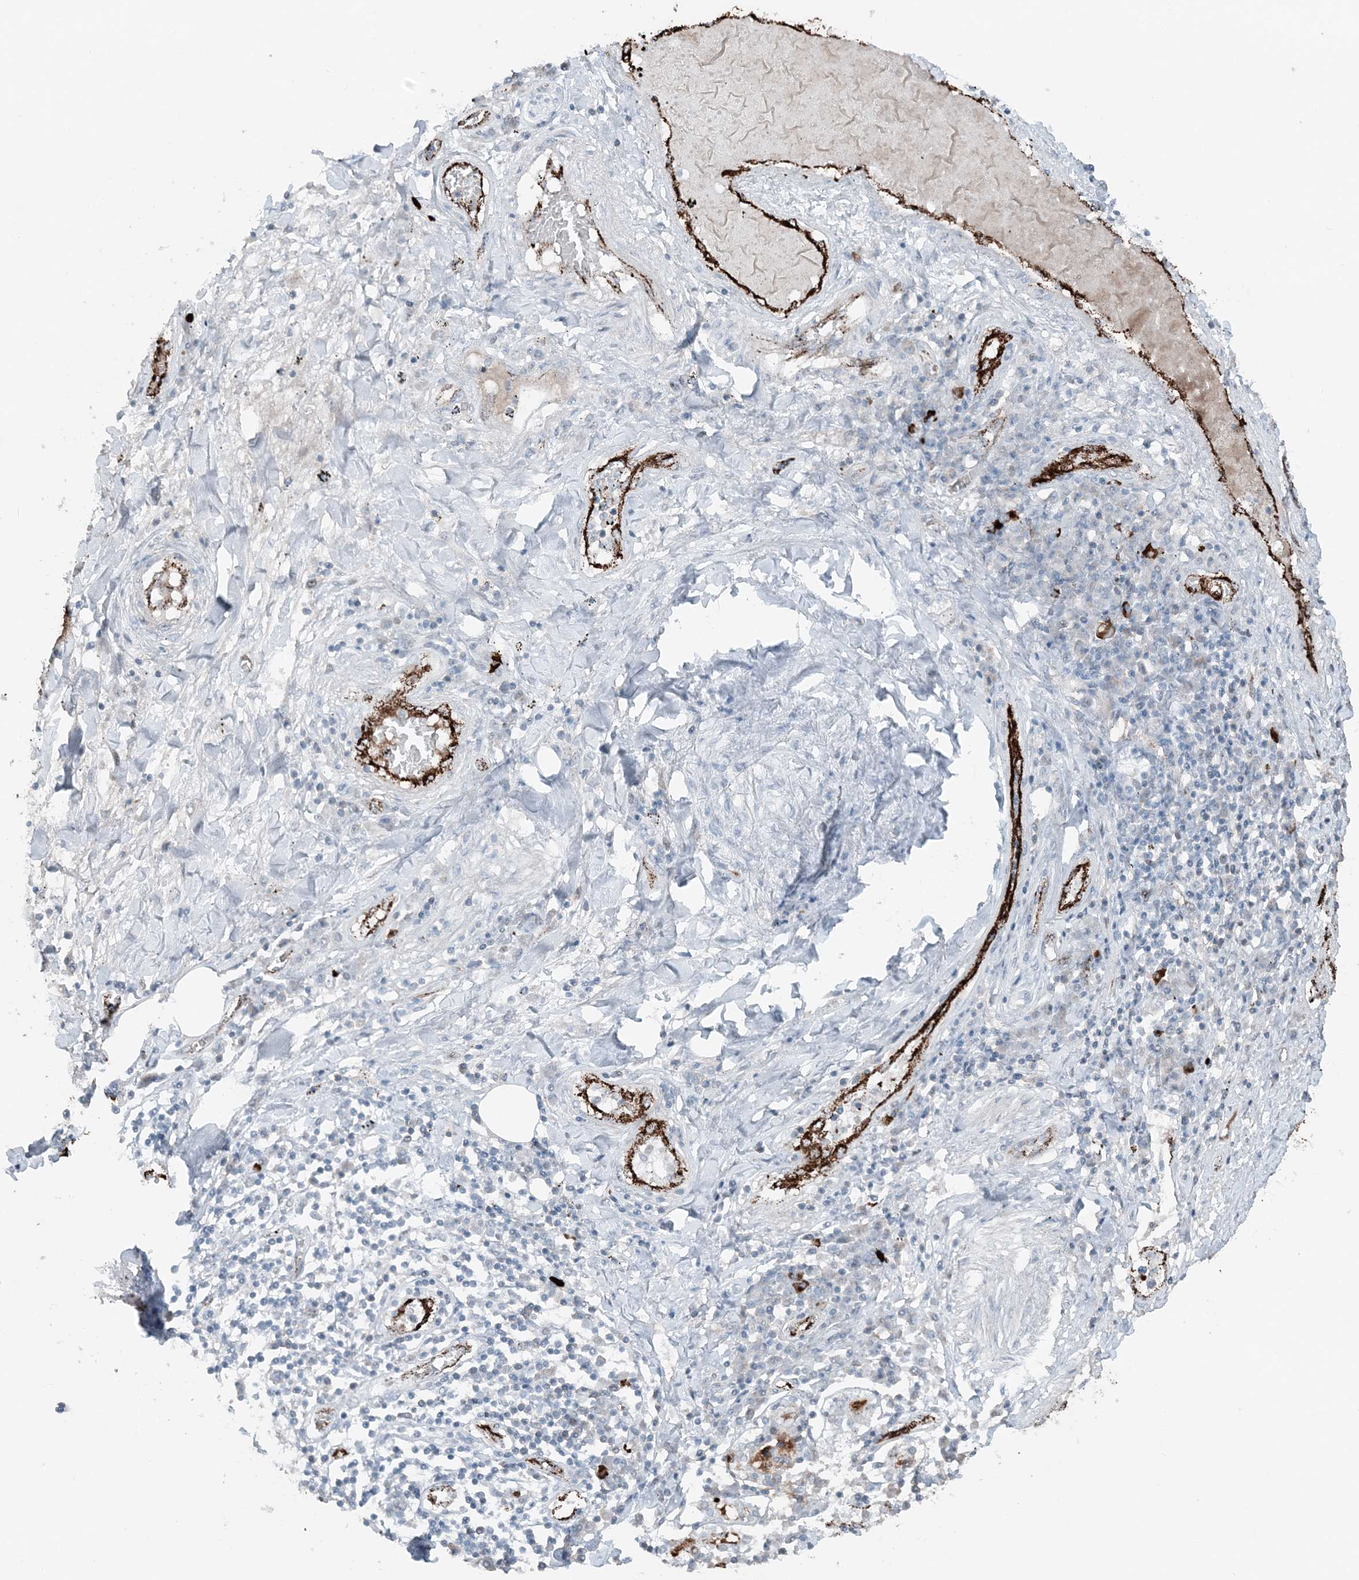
{"staining": {"intensity": "negative", "quantity": "none", "location": "none"}, "tissue": "lung cancer", "cell_type": "Tumor cells", "image_type": "cancer", "snomed": [{"axis": "morphology", "description": "Squamous cell carcinoma, NOS"}, {"axis": "topography", "description": "Lung"}], "caption": "Tumor cells show no significant protein staining in lung cancer.", "gene": "ELOVL7", "patient": {"sex": "male", "age": 65}}